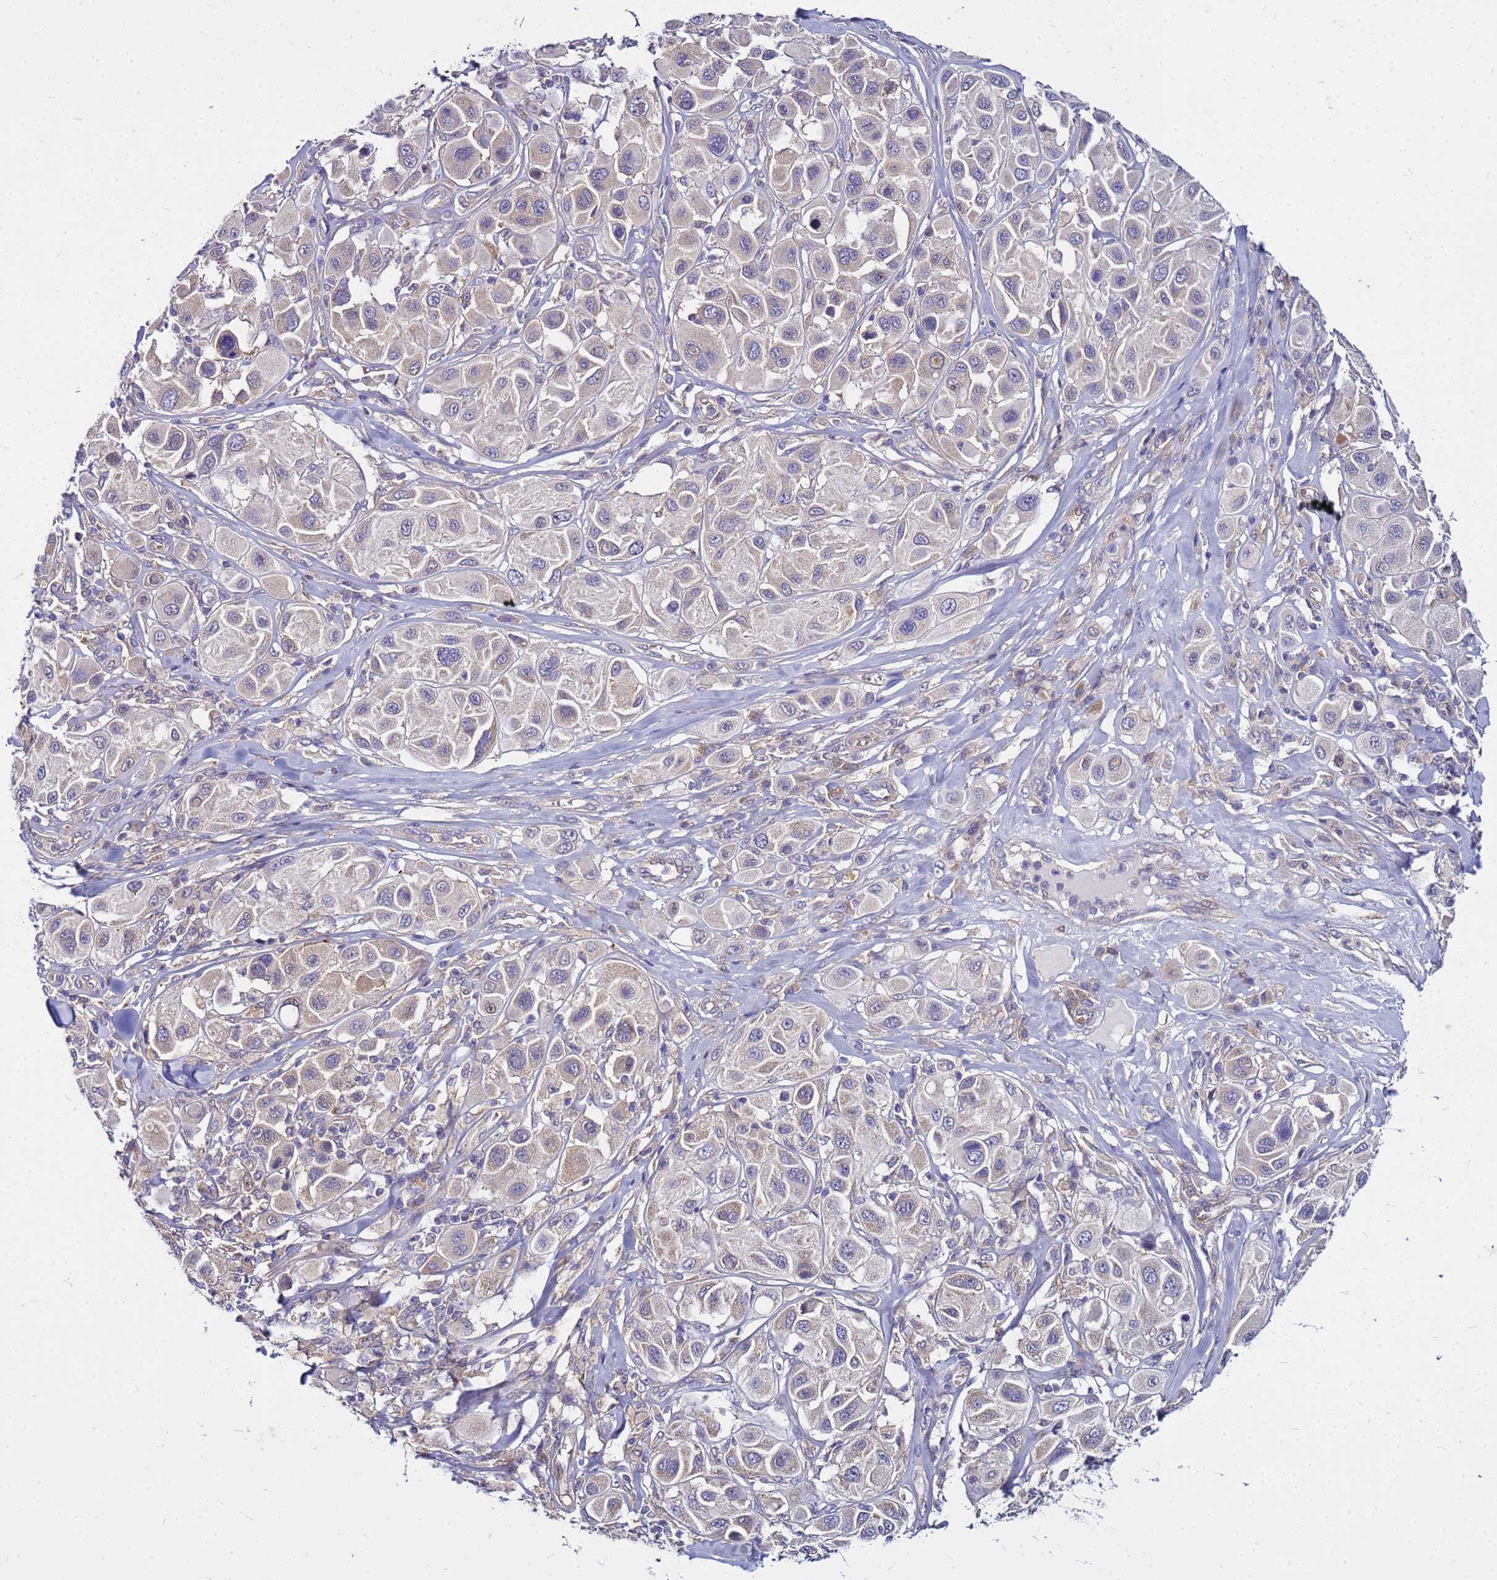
{"staining": {"intensity": "weak", "quantity": "<25%", "location": "cytoplasmic/membranous"}, "tissue": "melanoma", "cell_type": "Tumor cells", "image_type": "cancer", "snomed": [{"axis": "morphology", "description": "Malignant melanoma, Metastatic site"}, {"axis": "topography", "description": "Skin"}], "caption": "Immunohistochemistry (IHC) of human malignant melanoma (metastatic site) exhibits no staining in tumor cells.", "gene": "PKD1", "patient": {"sex": "male", "age": 41}}